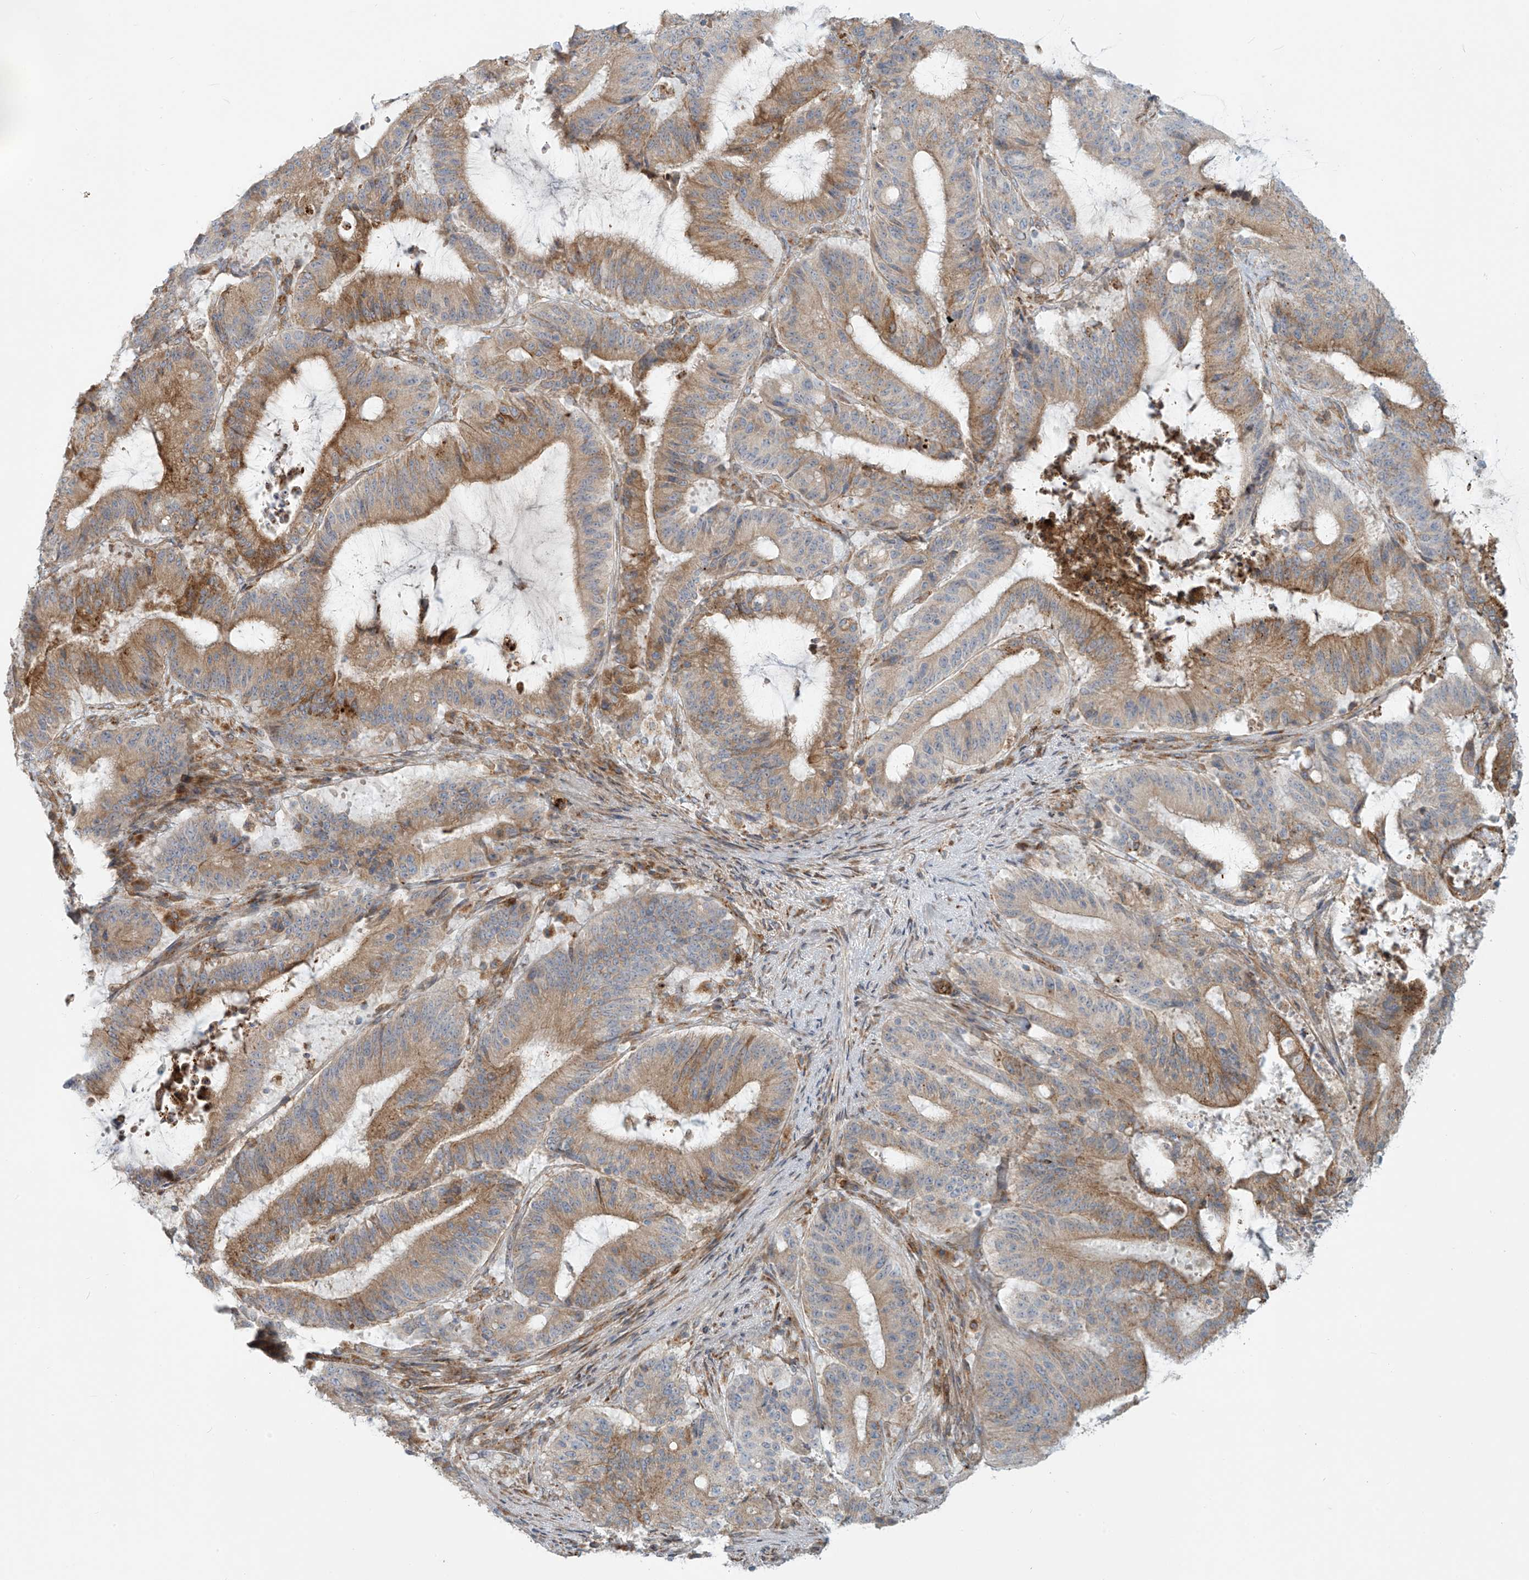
{"staining": {"intensity": "moderate", "quantity": "25%-75%", "location": "cytoplasmic/membranous"}, "tissue": "liver cancer", "cell_type": "Tumor cells", "image_type": "cancer", "snomed": [{"axis": "morphology", "description": "Normal tissue, NOS"}, {"axis": "morphology", "description": "Cholangiocarcinoma"}, {"axis": "topography", "description": "Liver"}, {"axis": "topography", "description": "Peripheral nerve tissue"}], "caption": "Protein staining of liver cancer (cholangiocarcinoma) tissue demonstrates moderate cytoplasmic/membranous expression in approximately 25%-75% of tumor cells.", "gene": "LZTS3", "patient": {"sex": "female", "age": 73}}